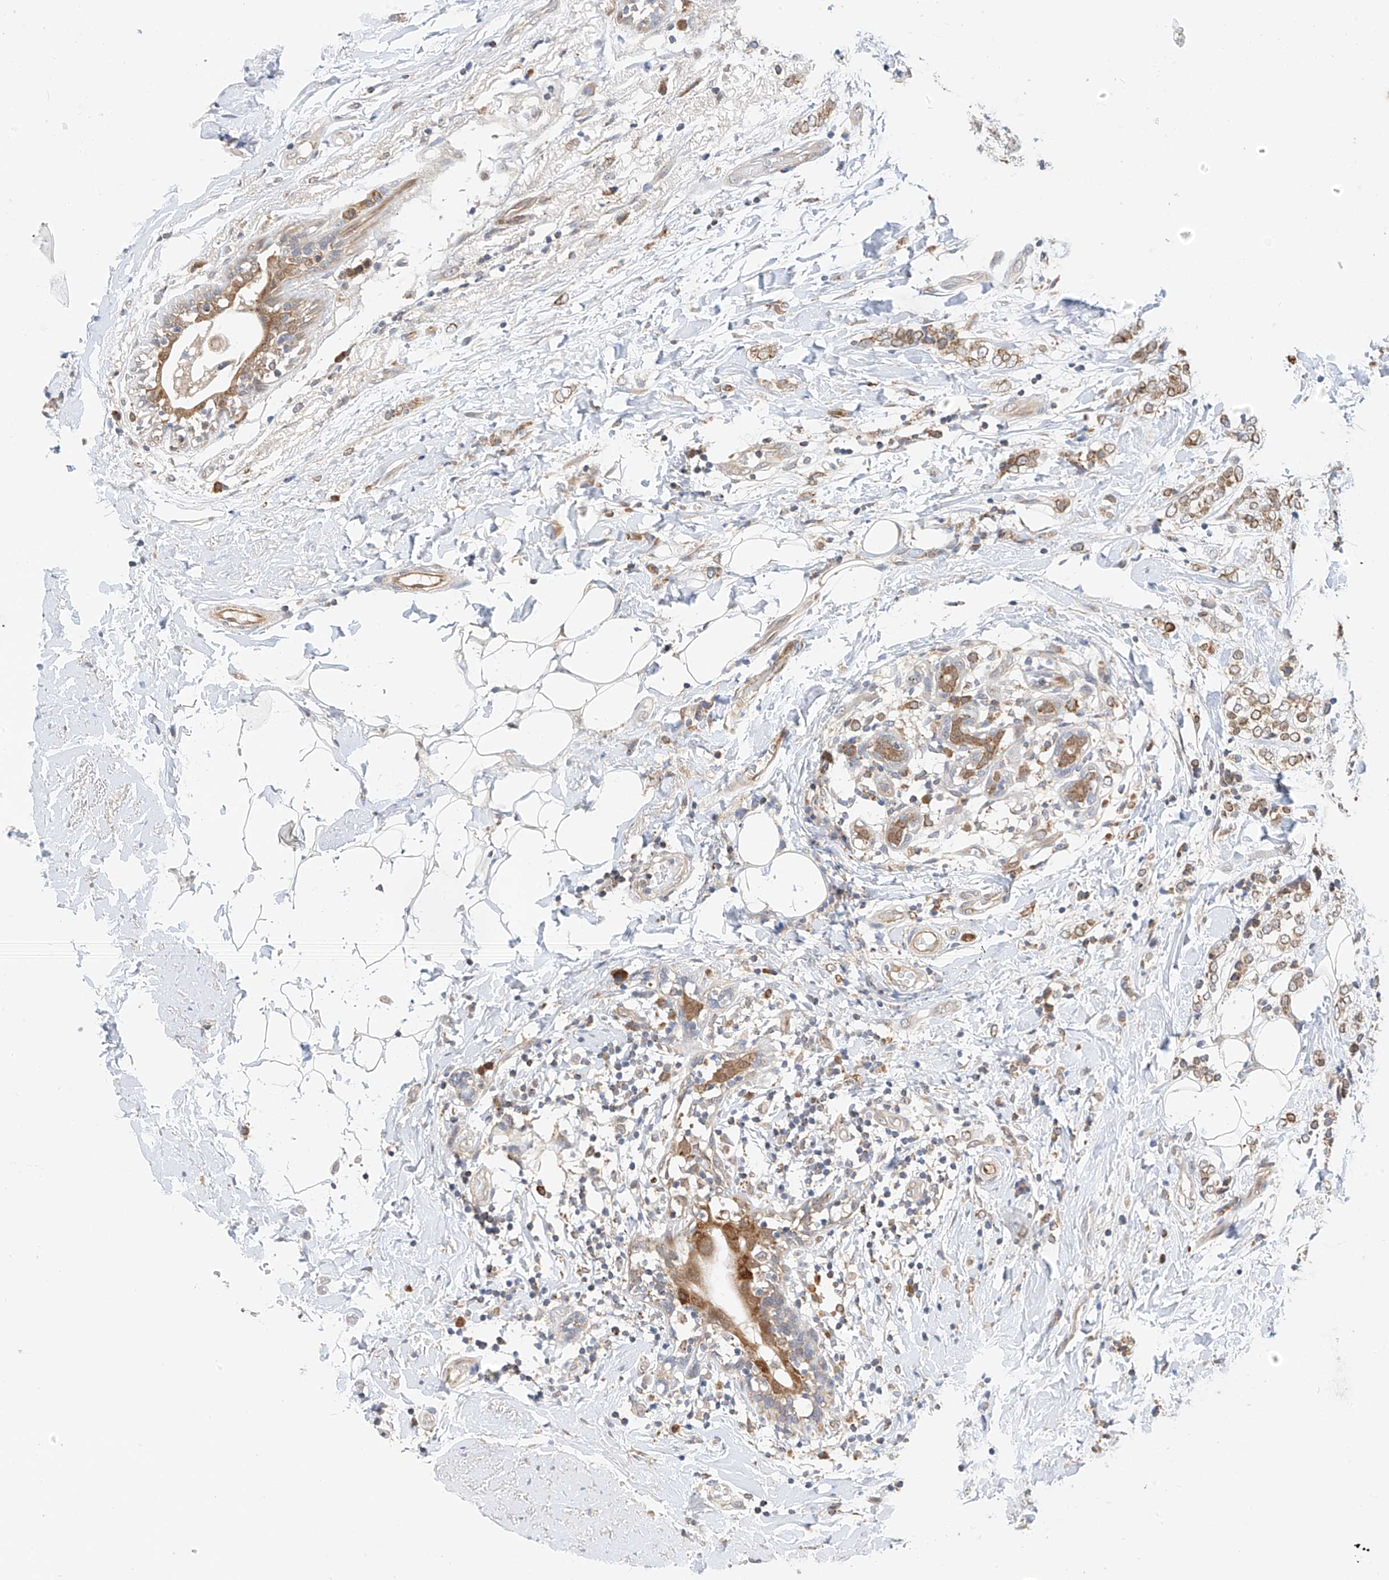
{"staining": {"intensity": "moderate", "quantity": ">75%", "location": "cytoplasmic/membranous"}, "tissue": "breast cancer", "cell_type": "Tumor cells", "image_type": "cancer", "snomed": [{"axis": "morphology", "description": "Normal tissue, NOS"}, {"axis": "morphology", "description": "Lobular carcinoma"}, {"axis": "topography", "description": "Breast"}], "caption": "The photomicrograph demonstrates immunohistochemical staining of breast cancer. There is moderate cytoplasmic/membranous expression is seen in about >75% of tumor cells.", "gene": "PPA2", "patient": {"sex": "female", "age": 47}}